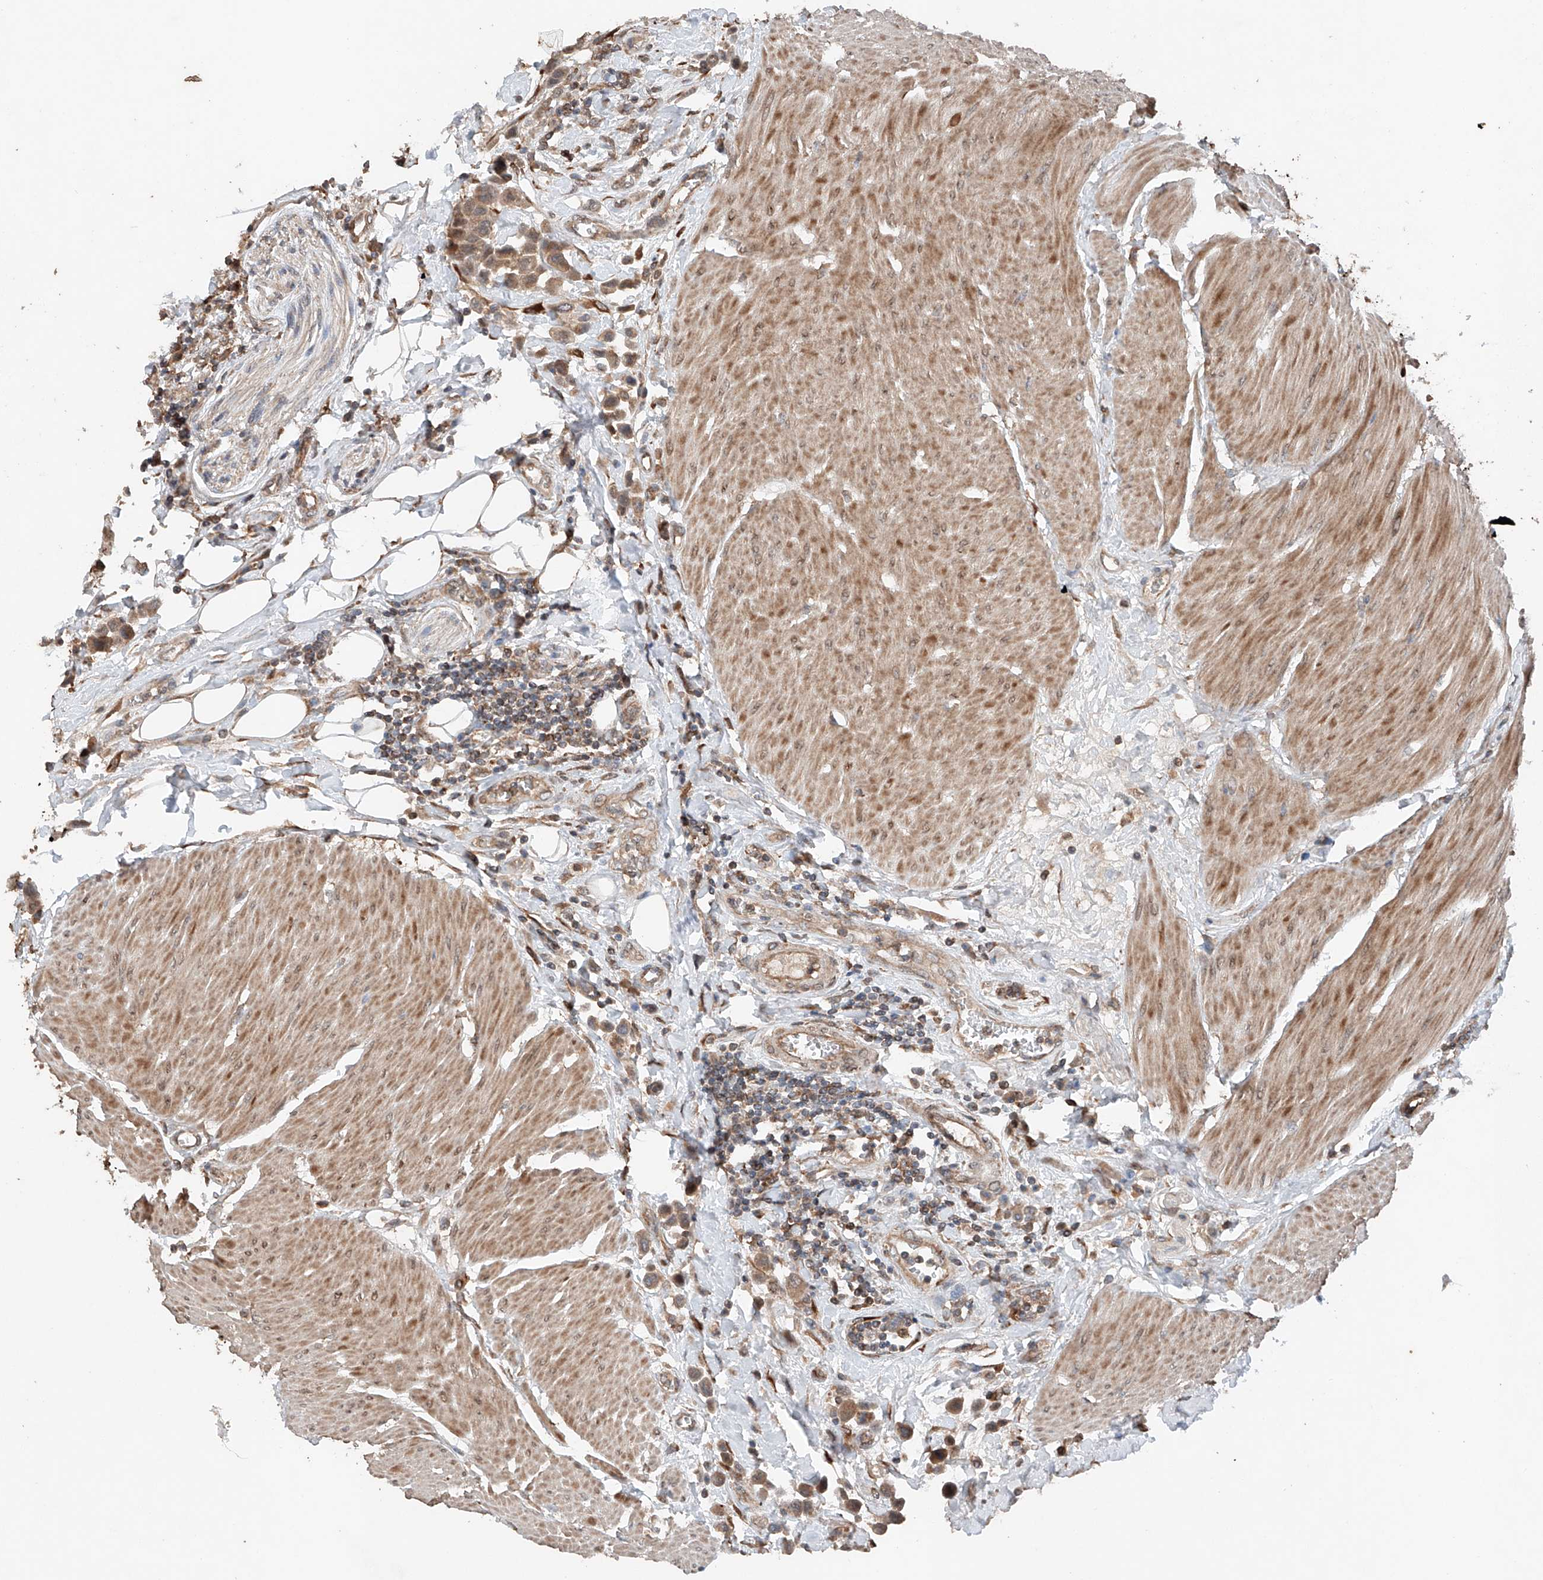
{"staining": {"intensity": "moderate", "quantity": ">75%", "location": "cytoplasmic/membranous"}, "tissue": "urothelial cancer", "cell_type": "Tumor cells", "image_type": "cancer", "snomed": [{"axis": "morphology", "description": "Urothelial carcinoma, High grade"}, {"axis": "topography", "description": "Urinary bladder"}], "caption": "Immunohistochemical staining of human urothelial cancer exhibits moderate cytoplasmic/membranous protein expression in about >75% of tumor cells.", "gene": "AP4B1", "patient": {"sex": "male", "age": 50}}